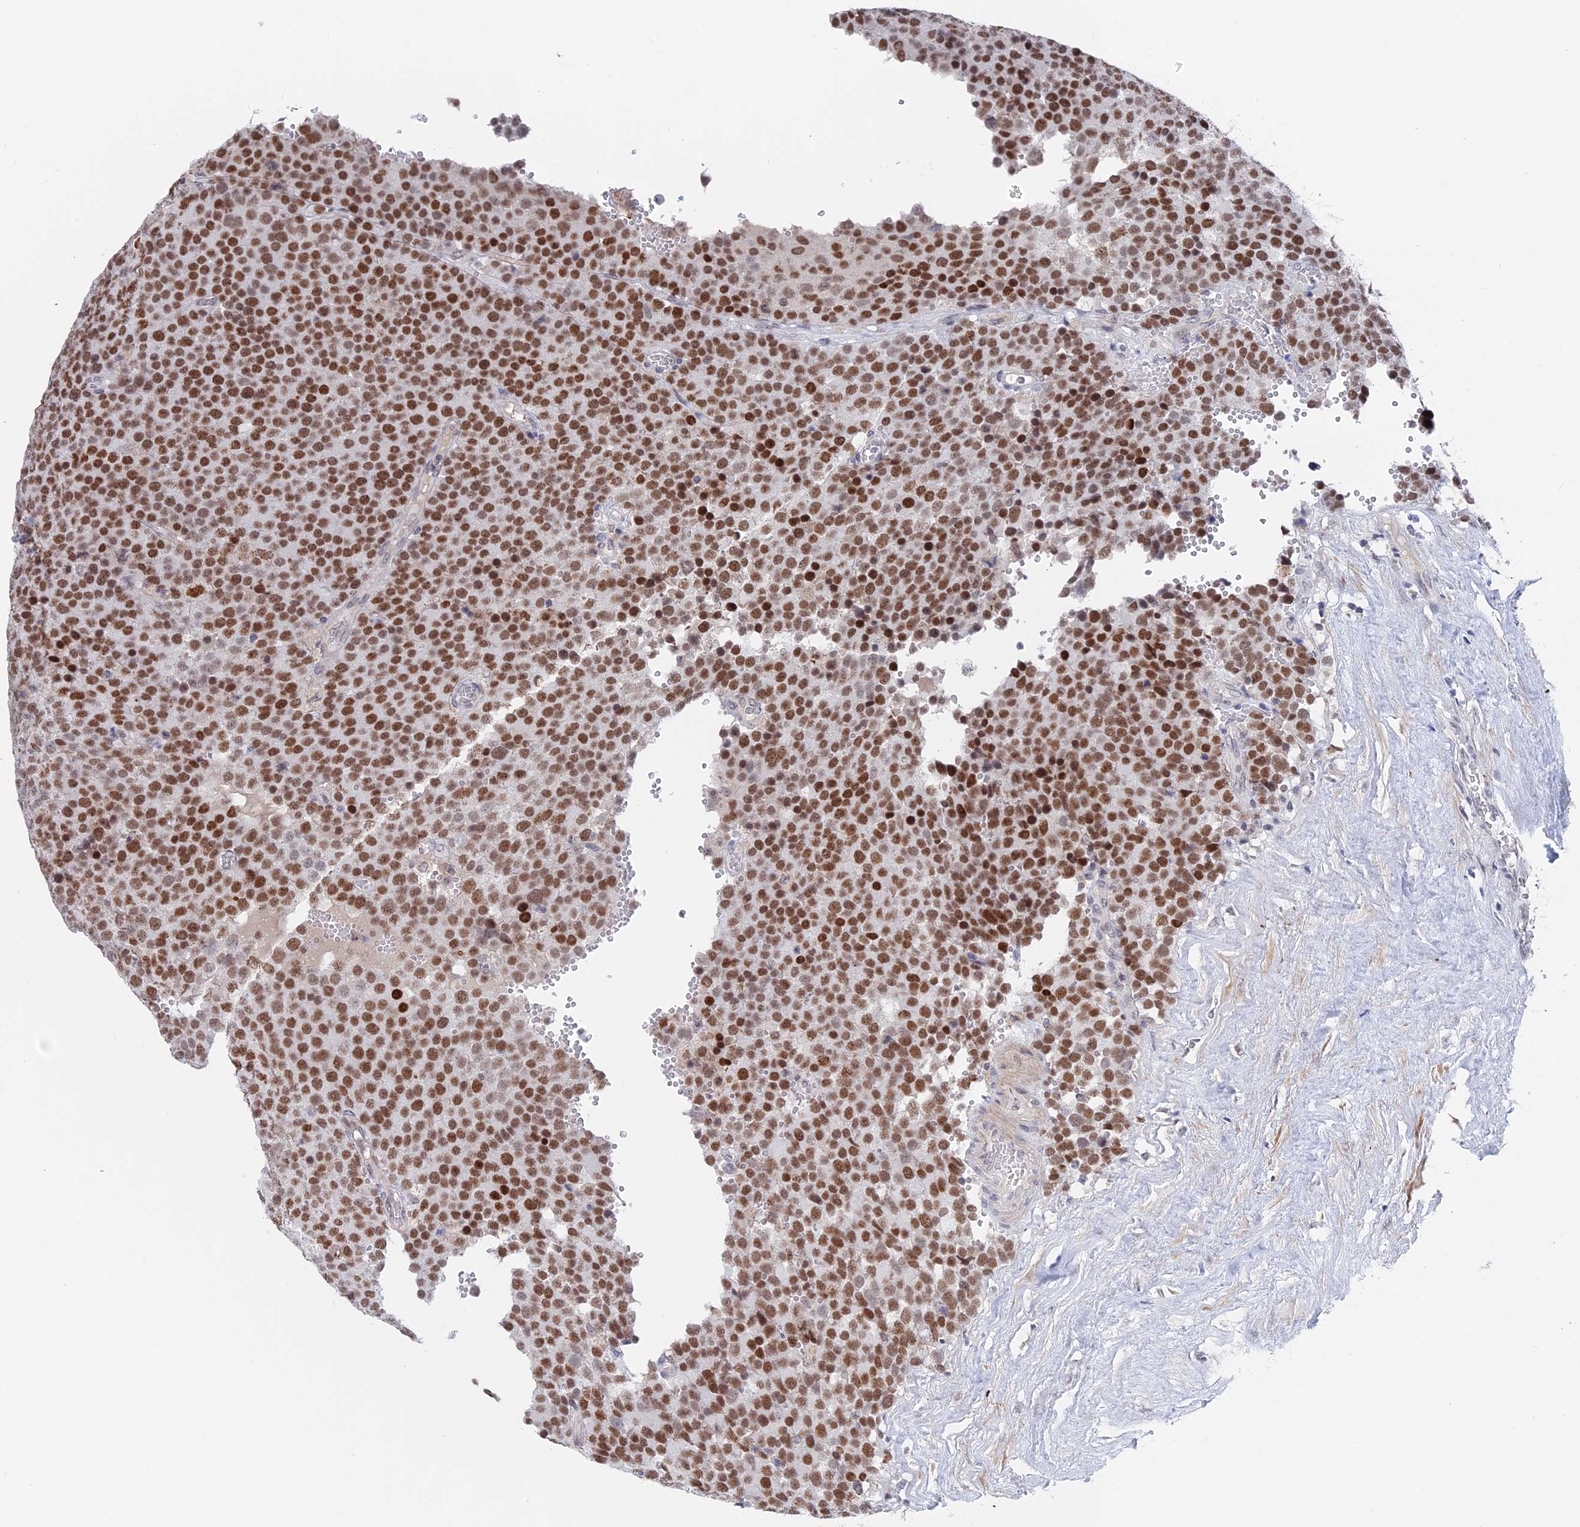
{"staining": {"intensity": "moderate", "quantity": ">75%", "location": "nuclear"}, "tissue": "testis cancer", "cell_type": "Tumor cells", "image_type": "cancer", "snomed": [{"axis": "morphology", "description": "Seminoma, NOS"}, {"axis": "topography", "description": "Testis"}], "caption": "Seminoma (testis) stained with a brown dye reveals moderate nuclear positive positivity in approximately >75% of tumor cells.", "gene": "BRD2", "patient": {"sex": "male", "age": 71}}